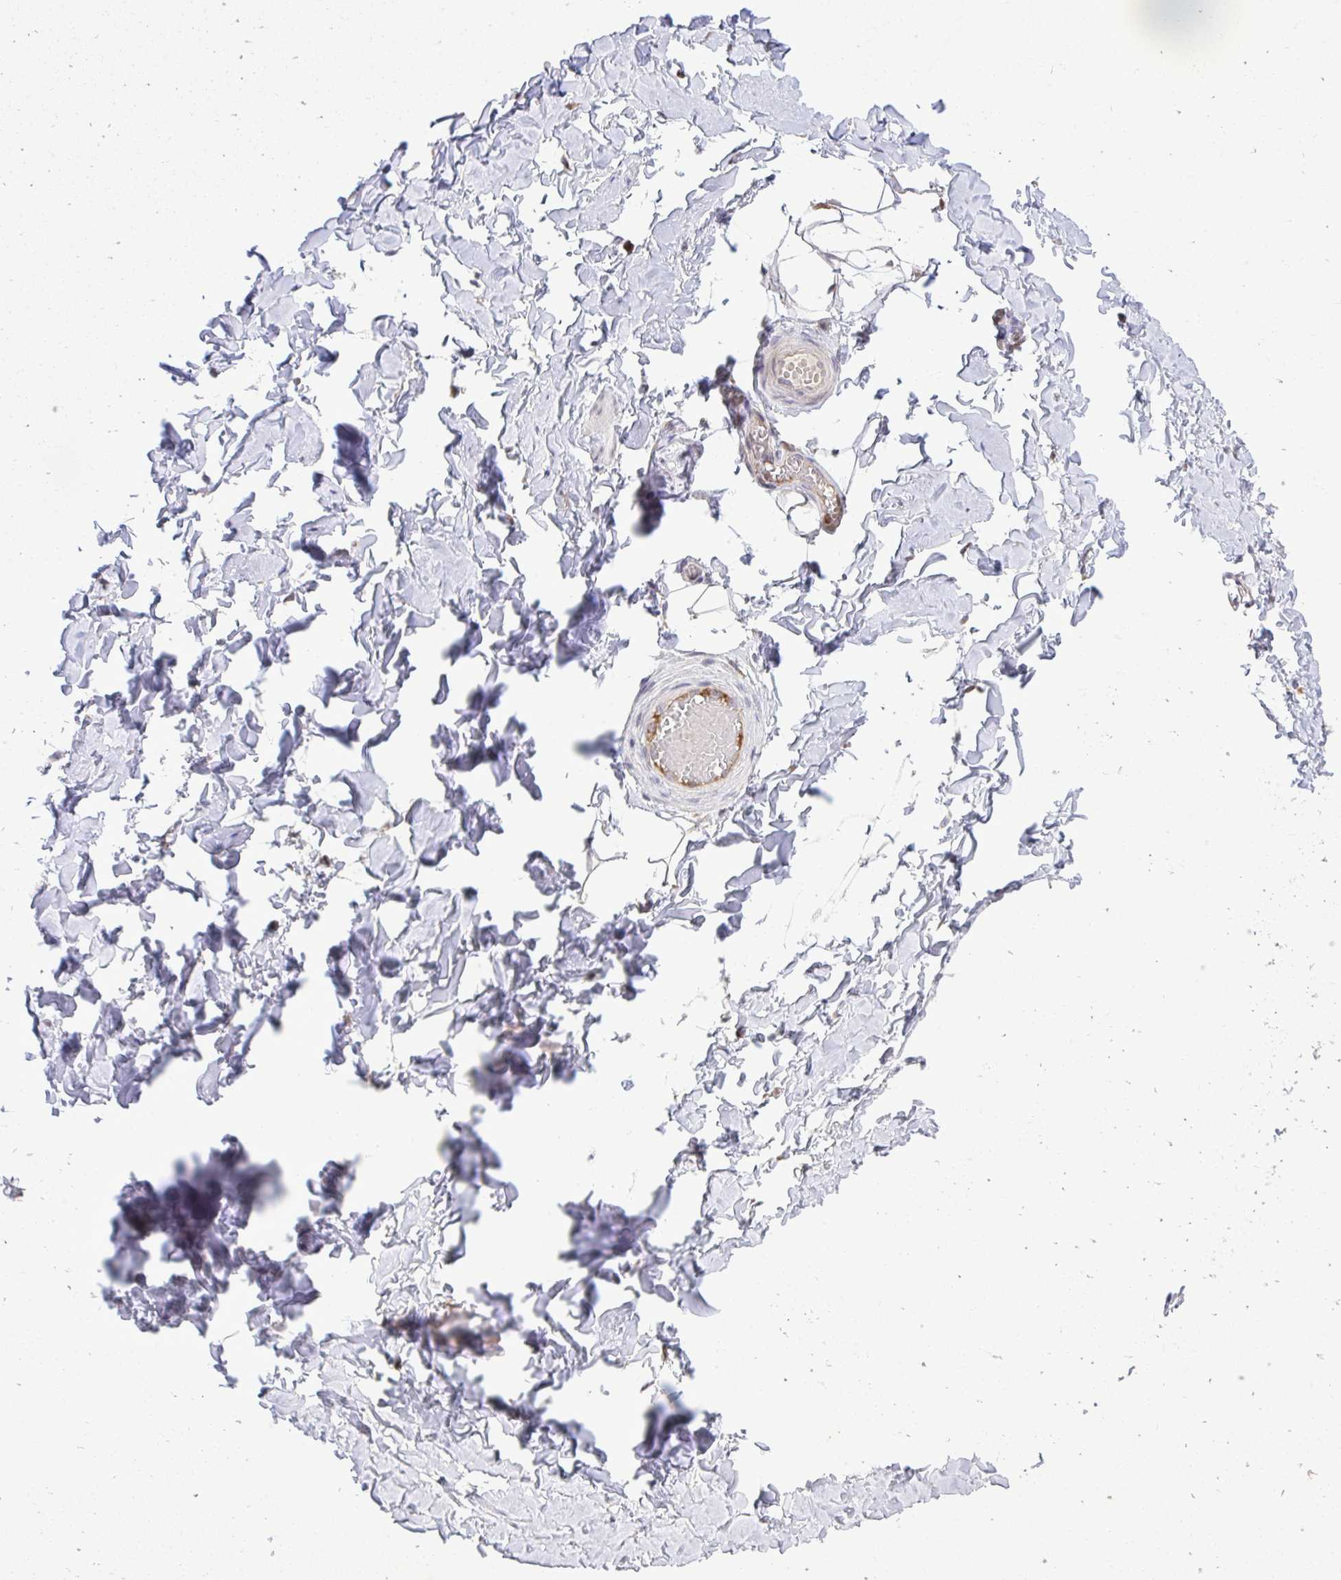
{"staining": {"intensity": "negative", "quantity": "none", "location": "none"}, "tissue": "adipose tissue", "cell_type": "Adipocytes", "image_type": "normal", "snomed": [{"axis": "morphology", "description": "Normal tissue, NOS"}, {"axis": "topography", "description": "Soft tissue"}, {"axis": "topography", "description": "Adipose tissue"}, {"axis": "topography", "description": "Vascular tissue"}, {"axis": "topography", "description": "Peripheral nerve tissue"}], "caption": "IHC histopathology image of benign adipose tissue: adipose tissue stained with DAB (3,3'-diaminobenzidine) reveals no significant protein staining in adipocytes. (DAB immunohistochemistry, high magnification).", "gene": "METTL9", "patient": {"sex": "male", "age": 29}}